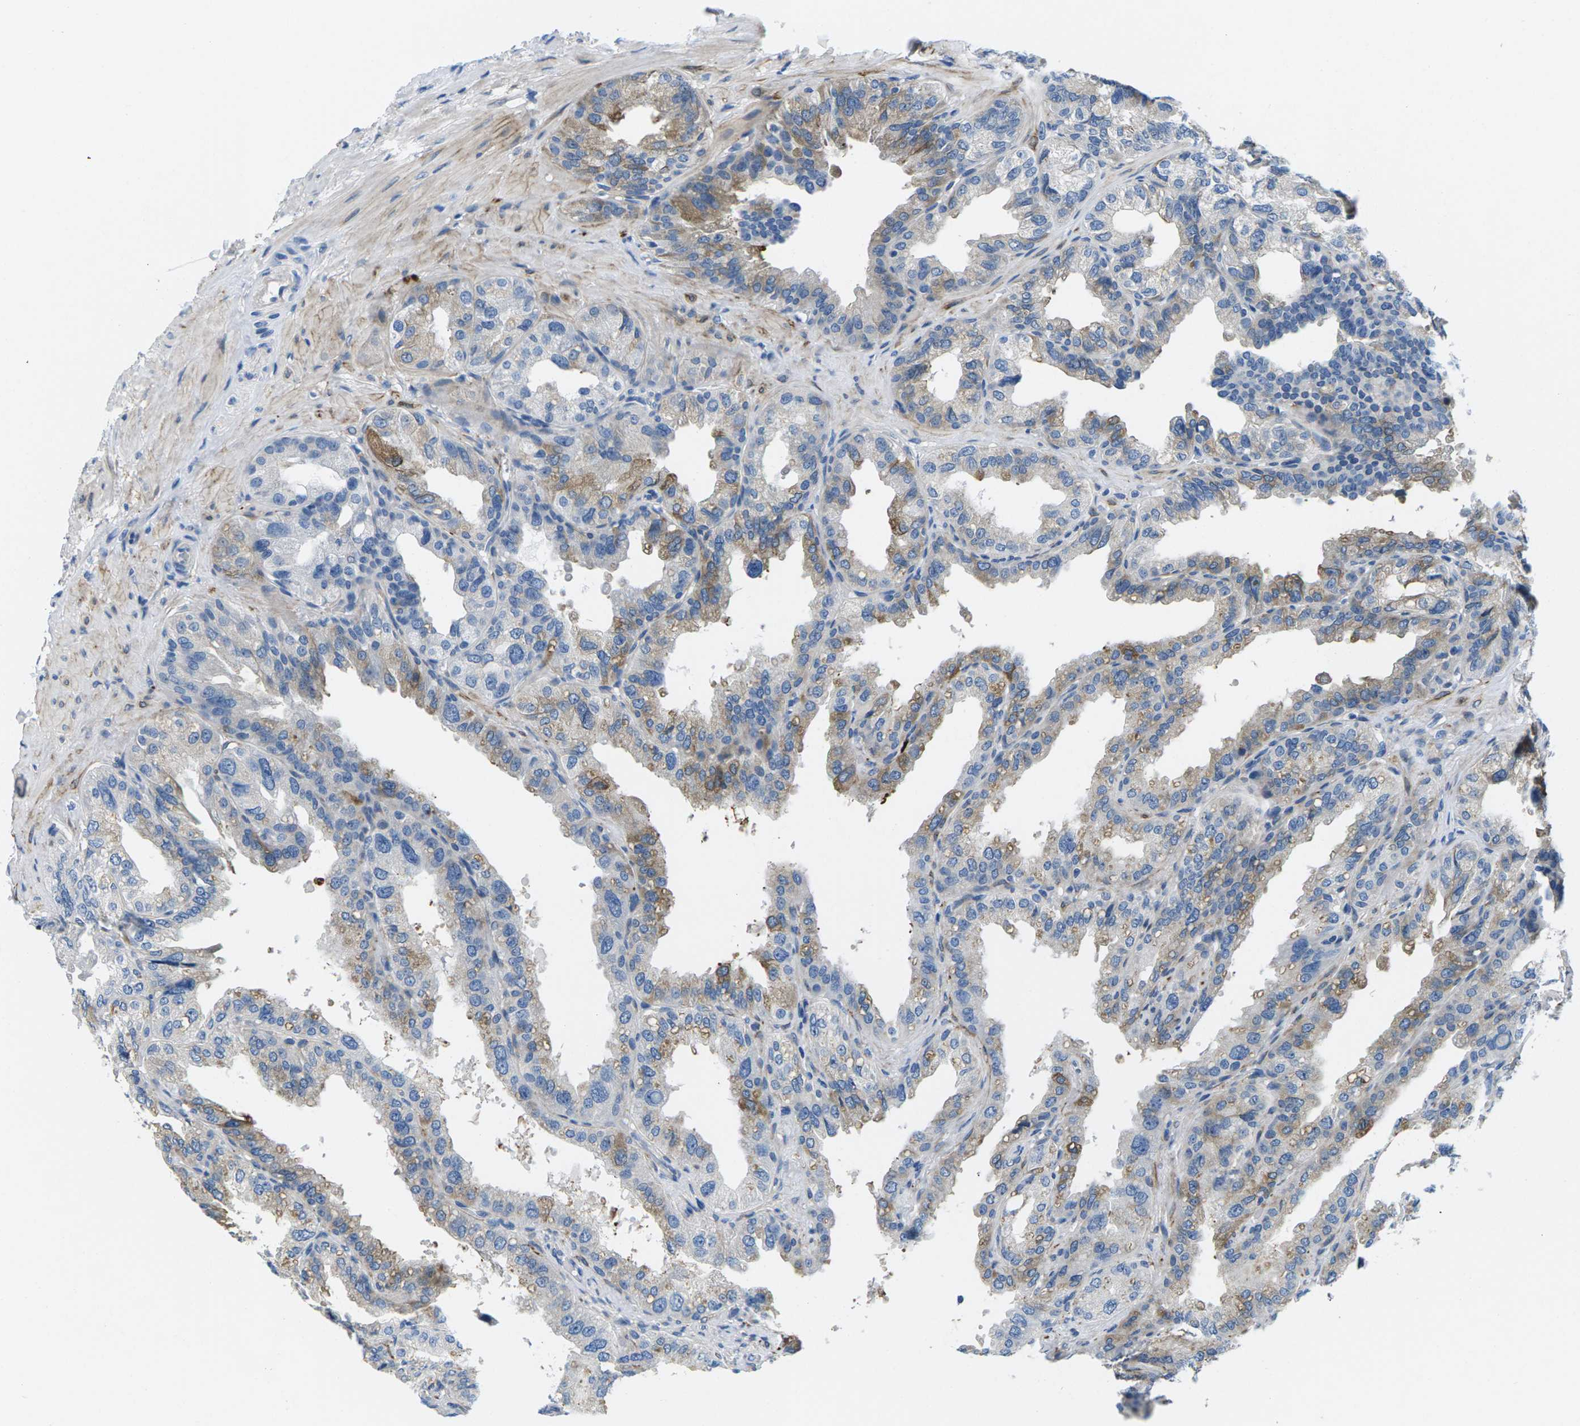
{"staining": {"intensity": "moderate", "quantity": "25%-75%", "location": "cytoplasmic/membranous"}, "tissue": "seminal vesicle", "cell_type": "Glandular cells", "image_type": "normal", "snomed": [{"axis": "morphology", "description": "Normal tissue, NOS"}, {"axis": "topography", "description": "Seminal veicle"}], "caption": "A high-resolution image shows immunohistochemistry (IHC) staining of normal seminal vesicle, which reveals moderate cytoplasmic/membranous positivity in approximately 25%-75% of glandular cells.", "gene": "TSPAN2", "patient": {"sex": "male", "age": 68}}